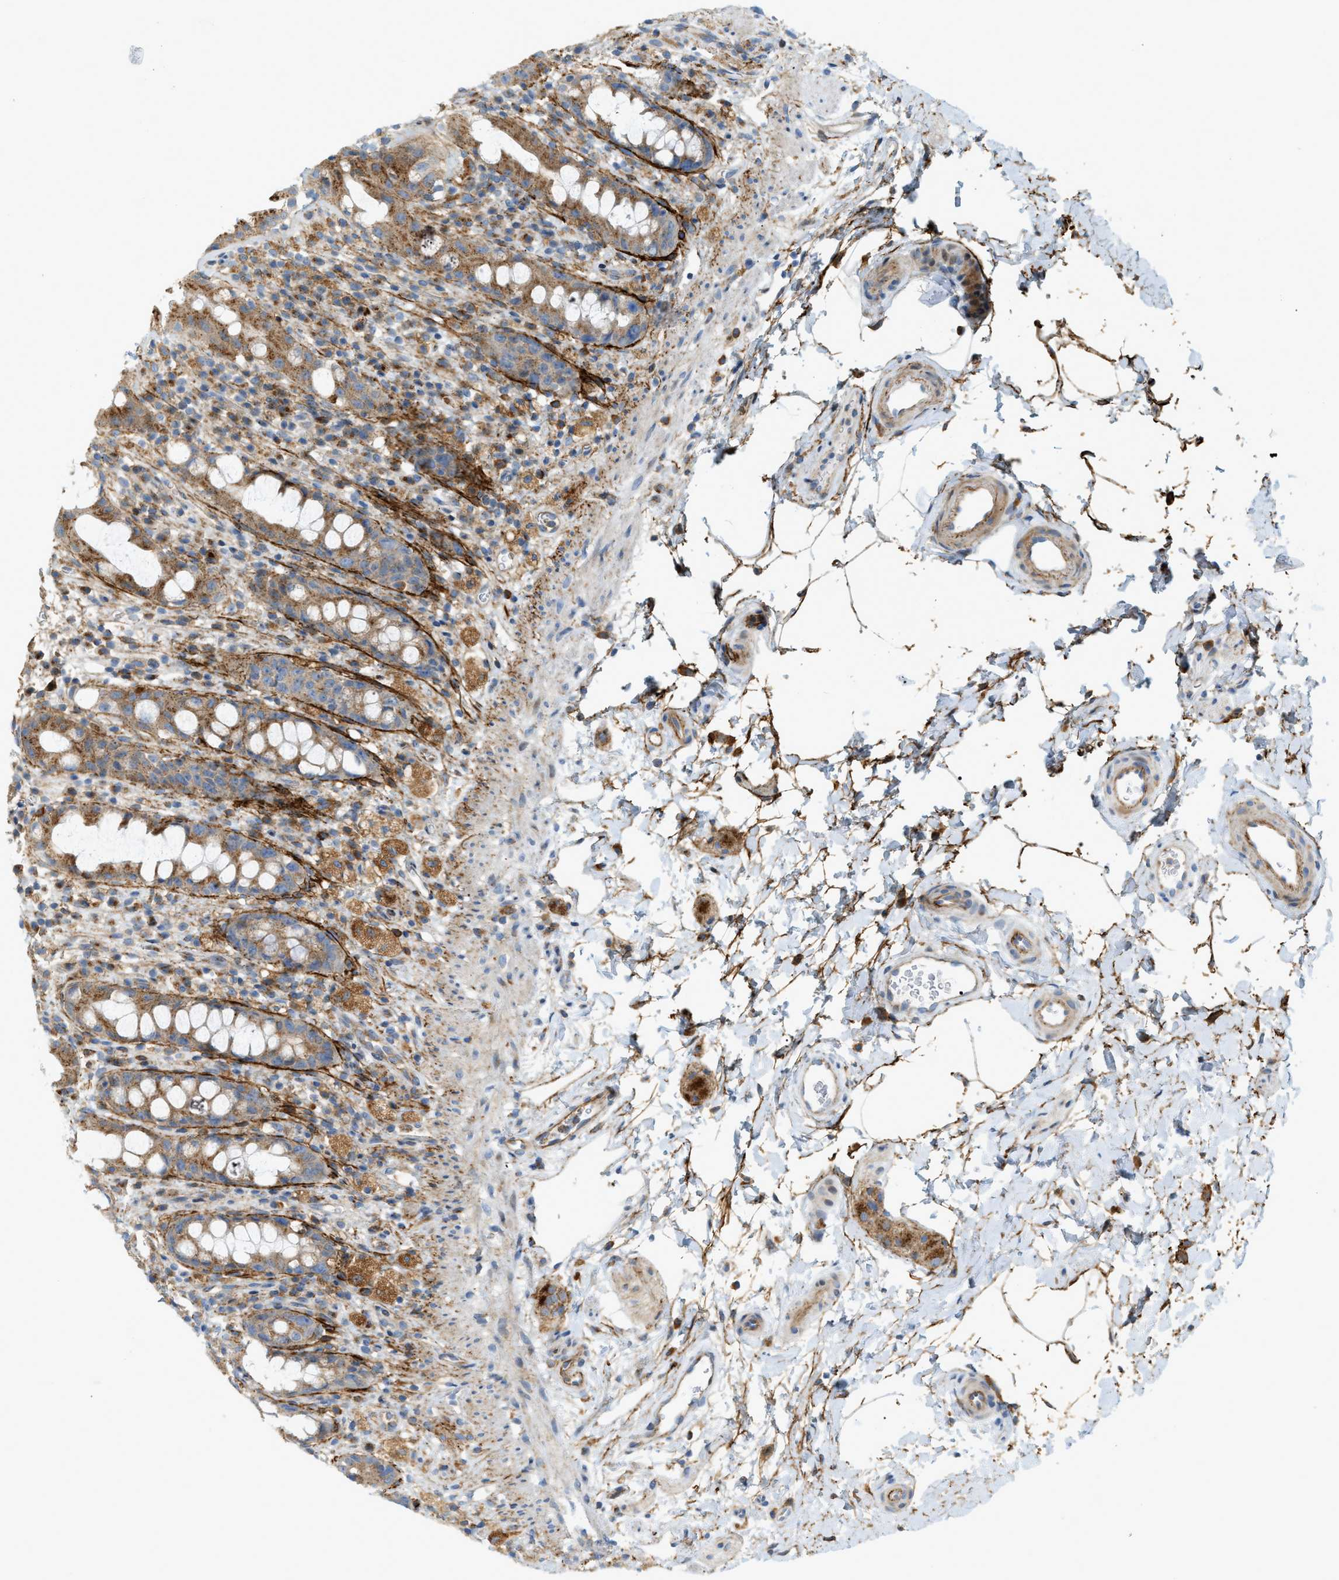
{"staining": {"intensity": "moderate", "quantity": ">75%", "location": "cytoplasmic/membranous"}, "tissue": "rectum", "cell_type": "Glandular cells", "image_type": "normal", "snomed": [{"axis": "morphology", "description": "Normal tissue, NOS"}, {"axis": "topography", "description": "Rectum"}], "caption": "An image of human rectum stained for a protein reveals moderate cytoplasmic/membranous brown staining in glandular cells. Nuclei are stained in blue.", "gene": "LMBRD1", "patient": {"sex": "male", "age": 44}}